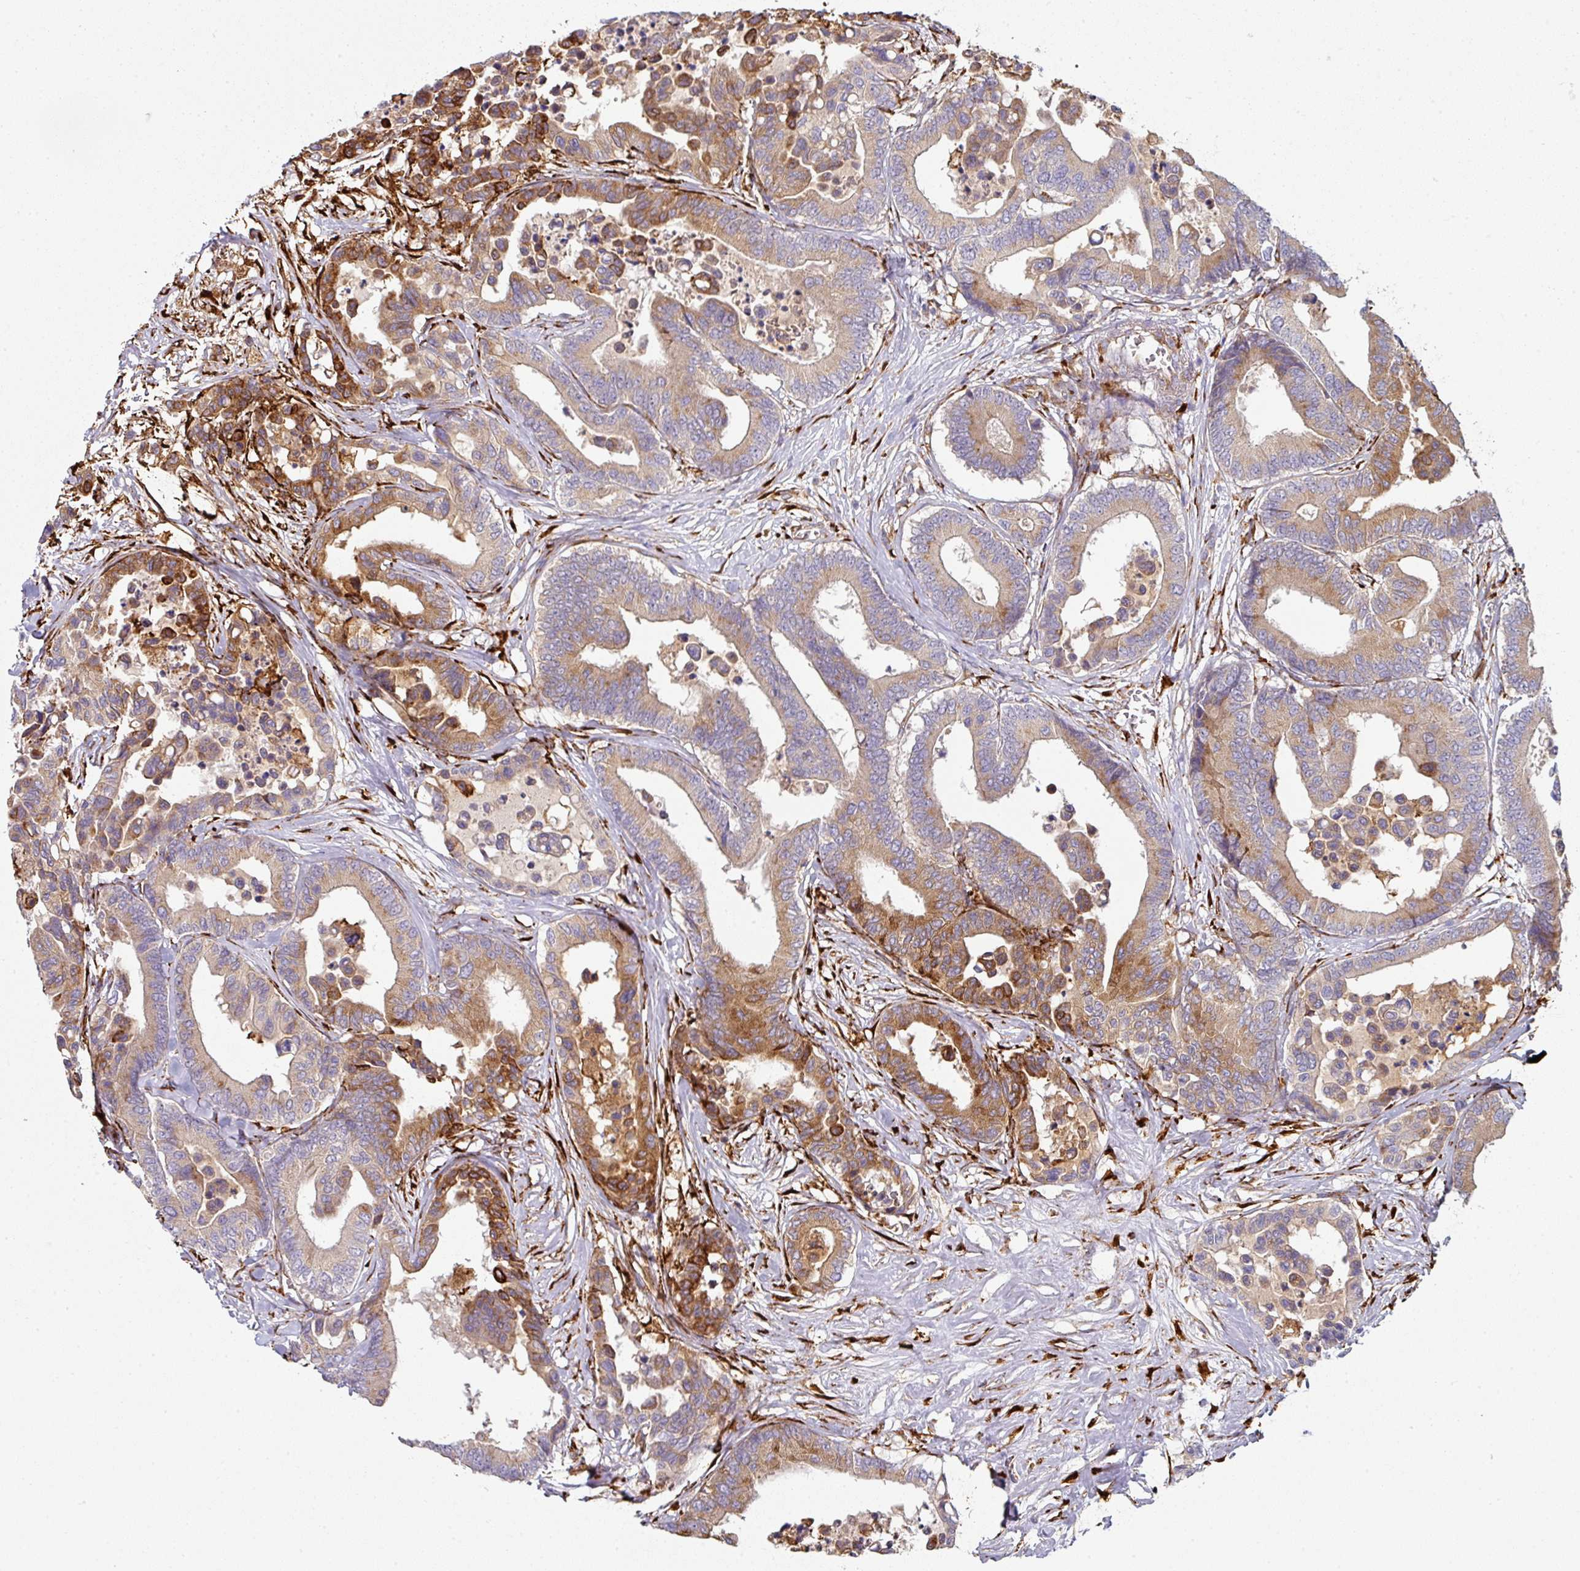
{"staining": {"intensity": "strong", "quantity": "<25%", "location": "cytoplasmic/membranous"}, "tissue": "colorectal cancer", "cell_type": "Tumor cells", "image_type": "cancer", "snomed": [{"axis": "morphology", "description": "Normal tissue, NOS"}, {"axis": "morphology", "description": "Adenocarcinoma, NOS"}, {"axis": "topography", "description": "Colon"}], "caption": "Adenocarcinoma (colorectal) tissue exhibits strong cytoplasmic/membranous expression in approximately <25% of tumor cells, visualized by immunohistochemistry.", "gene": "ZNF268", "patient": {"sex": "male", "age": 82}}